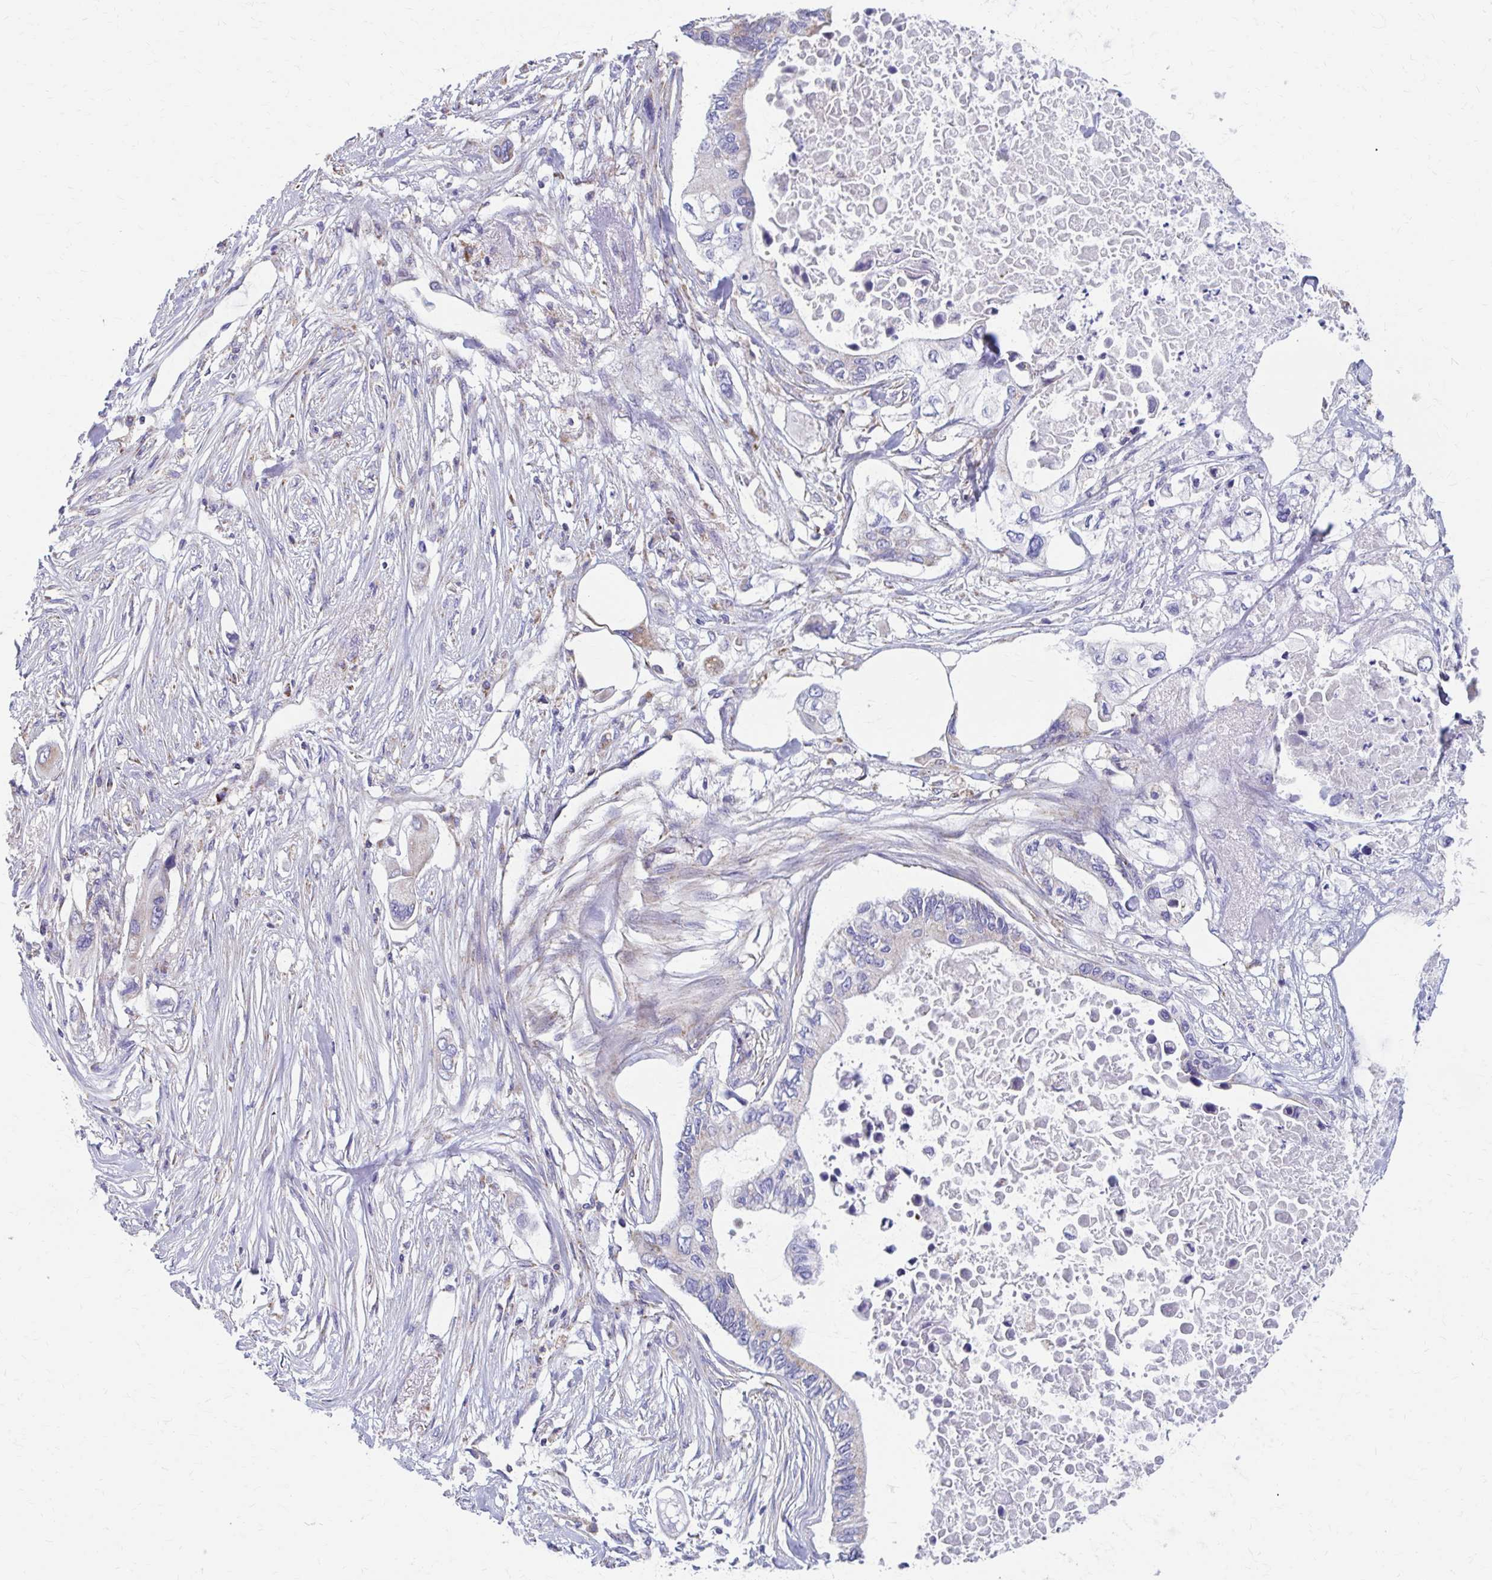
{"staining": {"intensity": "negative", "quantity": "none", "location": "none"}, "tissue": "pancreatic cancer", "cell_type": "Tumor cells", "image_type": "cancer", "snomed": [{"axis": "morphology", "description": "Adenocarcinoma, NOS"}, {"axis": "topography", "description": "Pancreas"}], "caption": "High power microscopy image of an immunohistochemistry (IHC) histopathology image of pancreatic cancer, revealing no significant expression in tumor cells.", "gene": "RCC1L", "patient": {"sex": "female", "age": 63}}